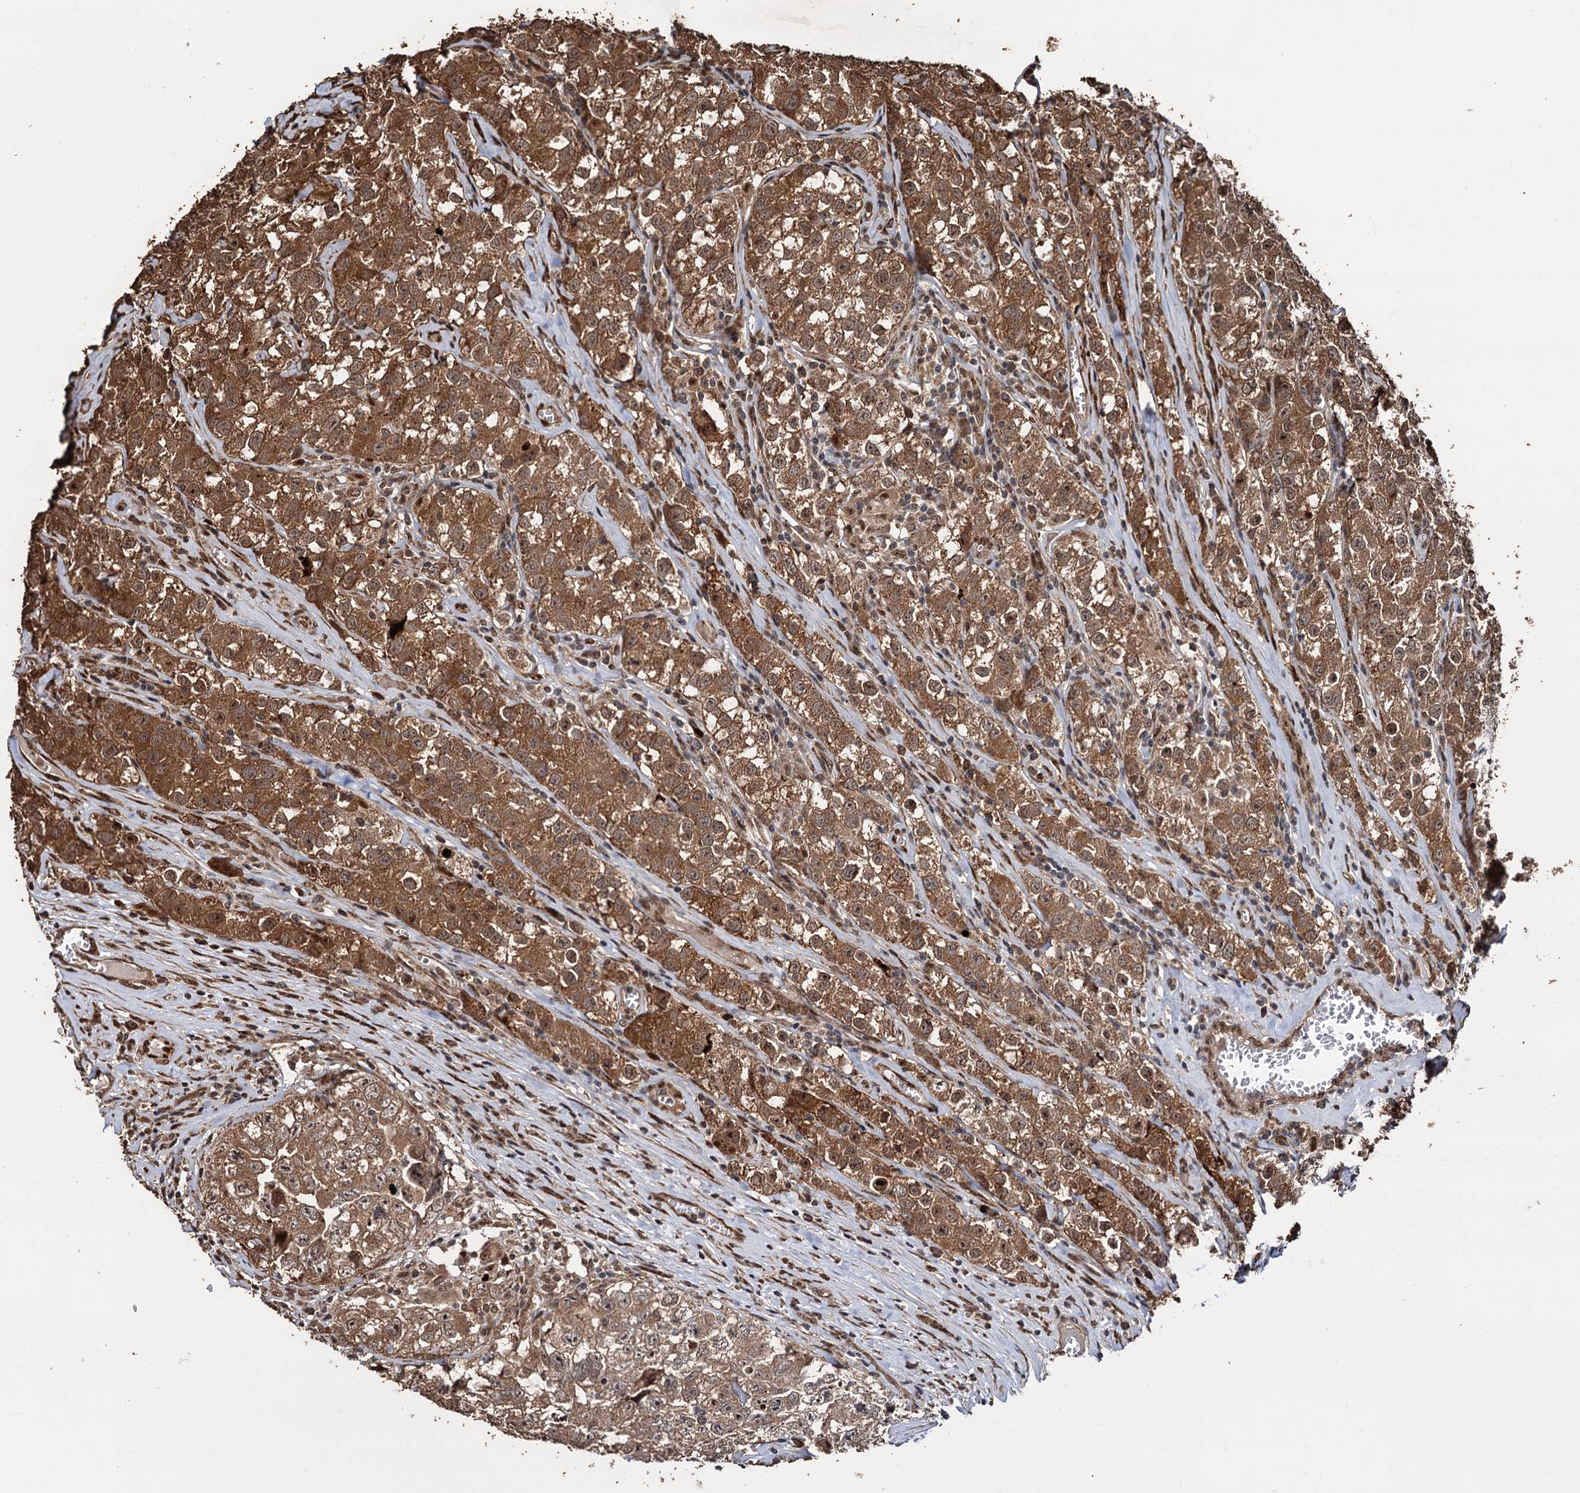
{"staining": {"intensity": "moderate", "quantity": ">75%", "location": "cytoplasmic/membranous,nuclear"}, "tissue": "testis cancer", "cell_type": "Tumor cells", "image_type": "cancer", "snomed": [{"axis": "morphology", "description": "Seminoma, NOS"}, {"axis": "morphology", "description": "Carcinoma, Embryonal, NOS"}, {"axis": "topography", "description": "Testis"}], "caption": "A micrograph of human testis cancer stained for a protein exhibits moderate cytoplasmic/membranous and nuclear brown staining in tumor cells.", "gene": "PIGB", "patient": {"sex": "male", "age": 43}}